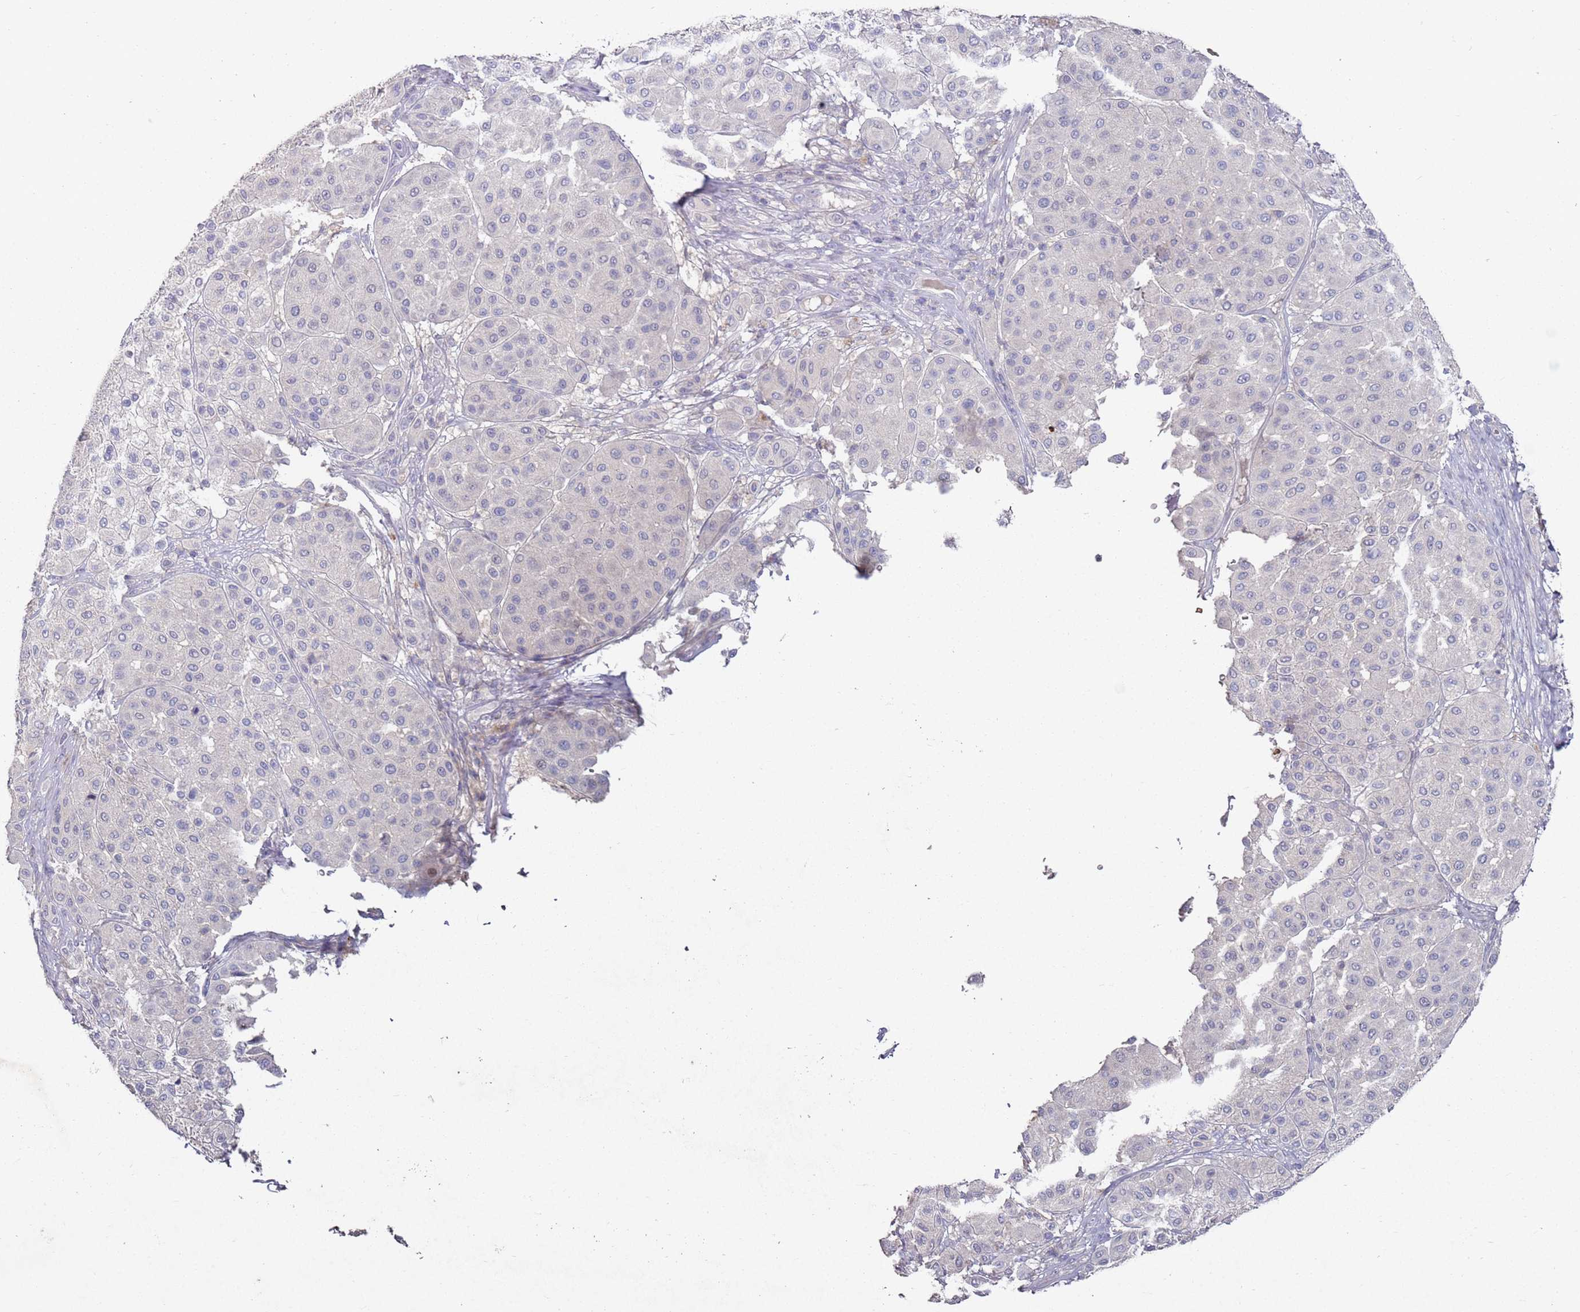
{"staining": {"intensity": "negative", "quantity": "none", "location": "none"}, "tissue": "melanoma", "cell_type": "Tumor cells", "image_type": "cancer", "snomed": [{"axis": "morphology", "description": "Malignant melanoma, Metastatic site"}, {"axis": "topography", "description": "Smooth muscle"}], "caption": "Photomicrograph shows no protein positivity in tumor cells of malignant melanoma (metastatic site) tissue.", "gene": "LACC1", "patient": {"sex": "male", "age": 41}}